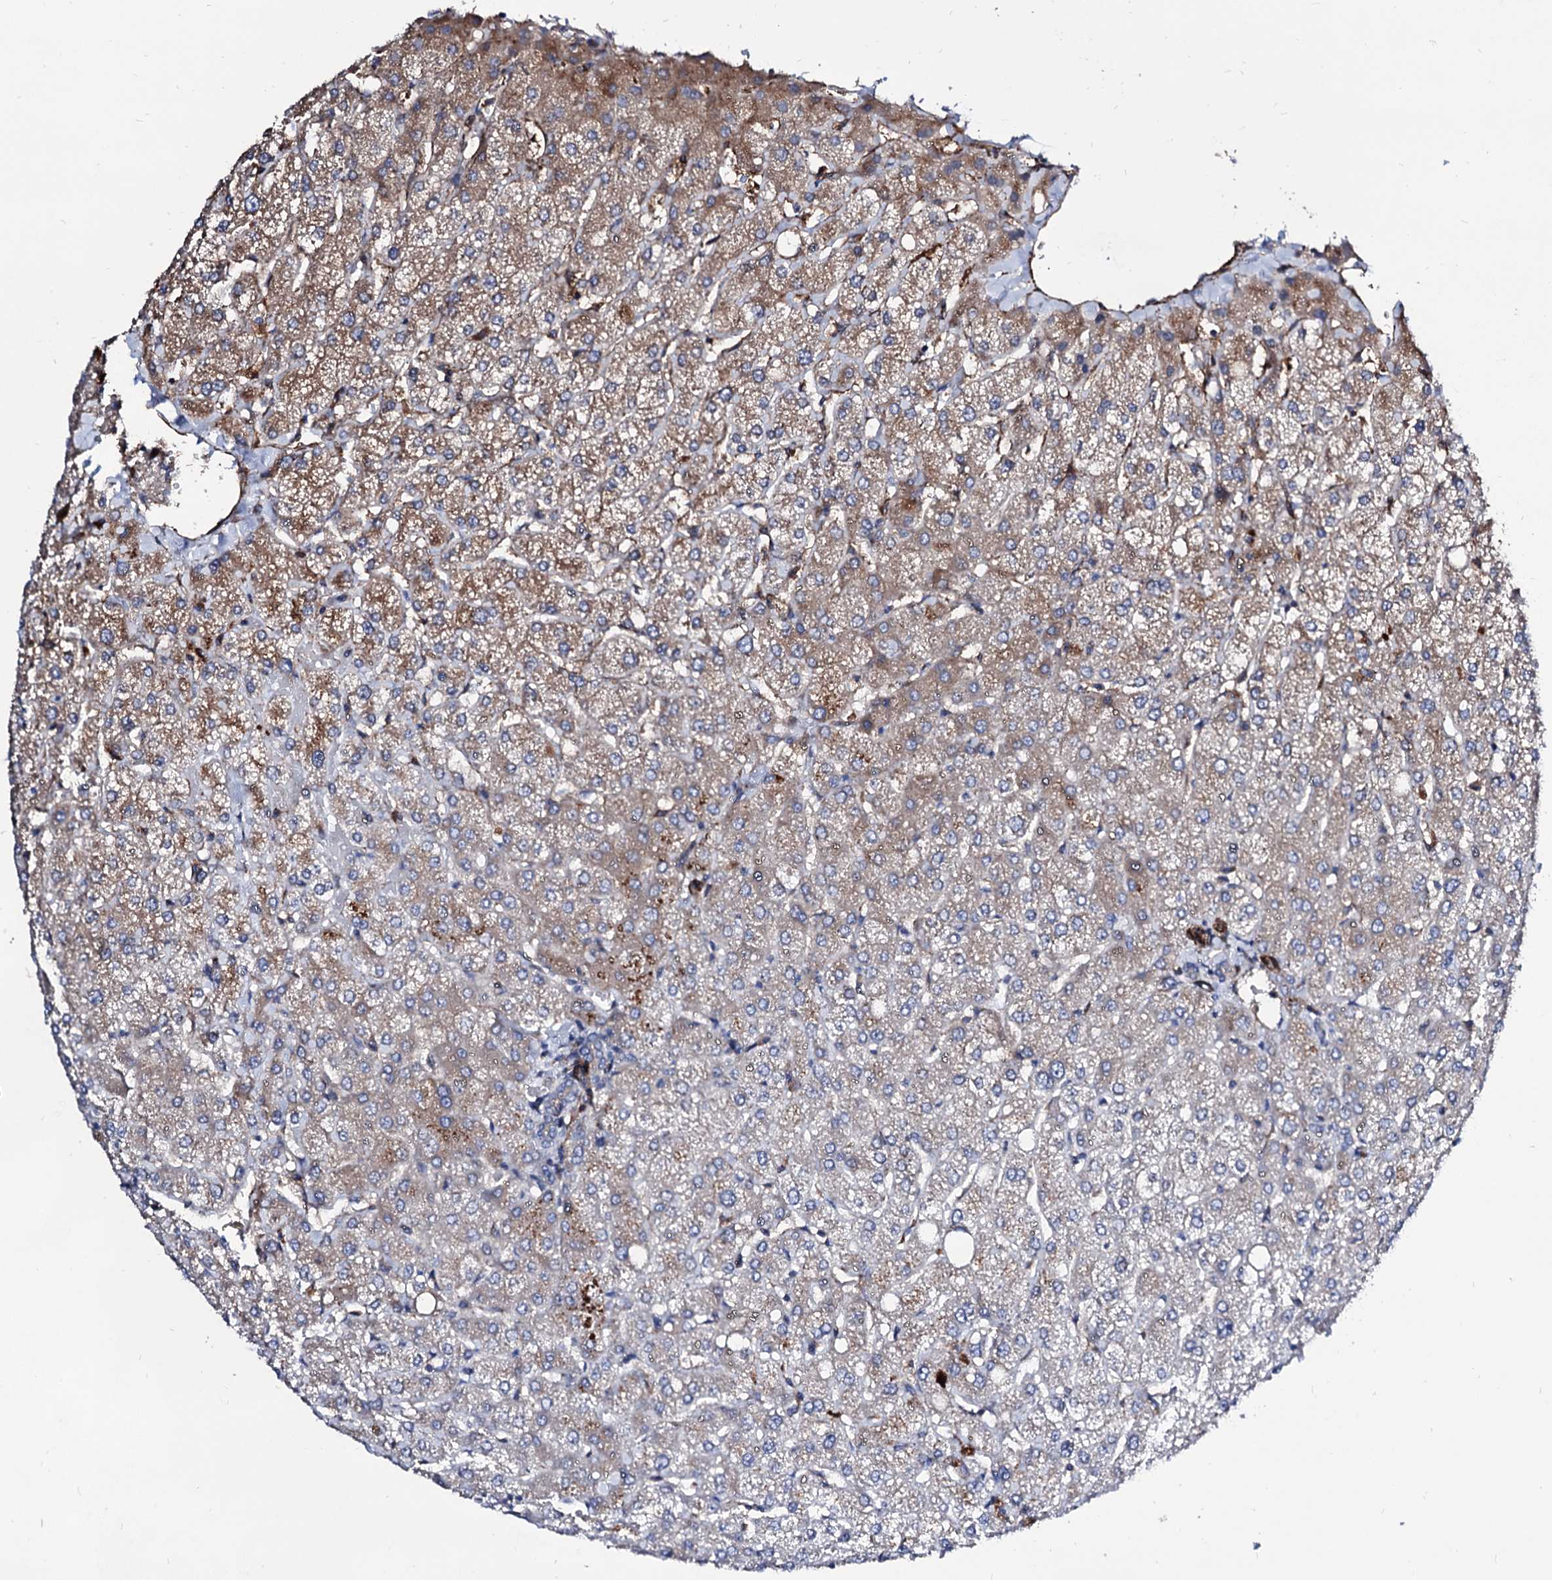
{"staining": {"intensity": "negative", "quantity": "none", "location": "none"}, "tissue": "liver", "cell_type": "Cholangiocytes", "image_type": "normal", "snomed": [{"axis": "morphology", "description": "Normal tissue, NOS"}, {"axis": "topography", "description": "Liver"}], "caption": "Liver was stained to show a protein in brown. There is no significant expression in cholangiocytes. (DAB (3,3'-diaminobenzidine) IHC visualized using brightfield microscopy, high magnification).", "gene": "WDR11", "patient": {"sex": "female", "age": 54}}